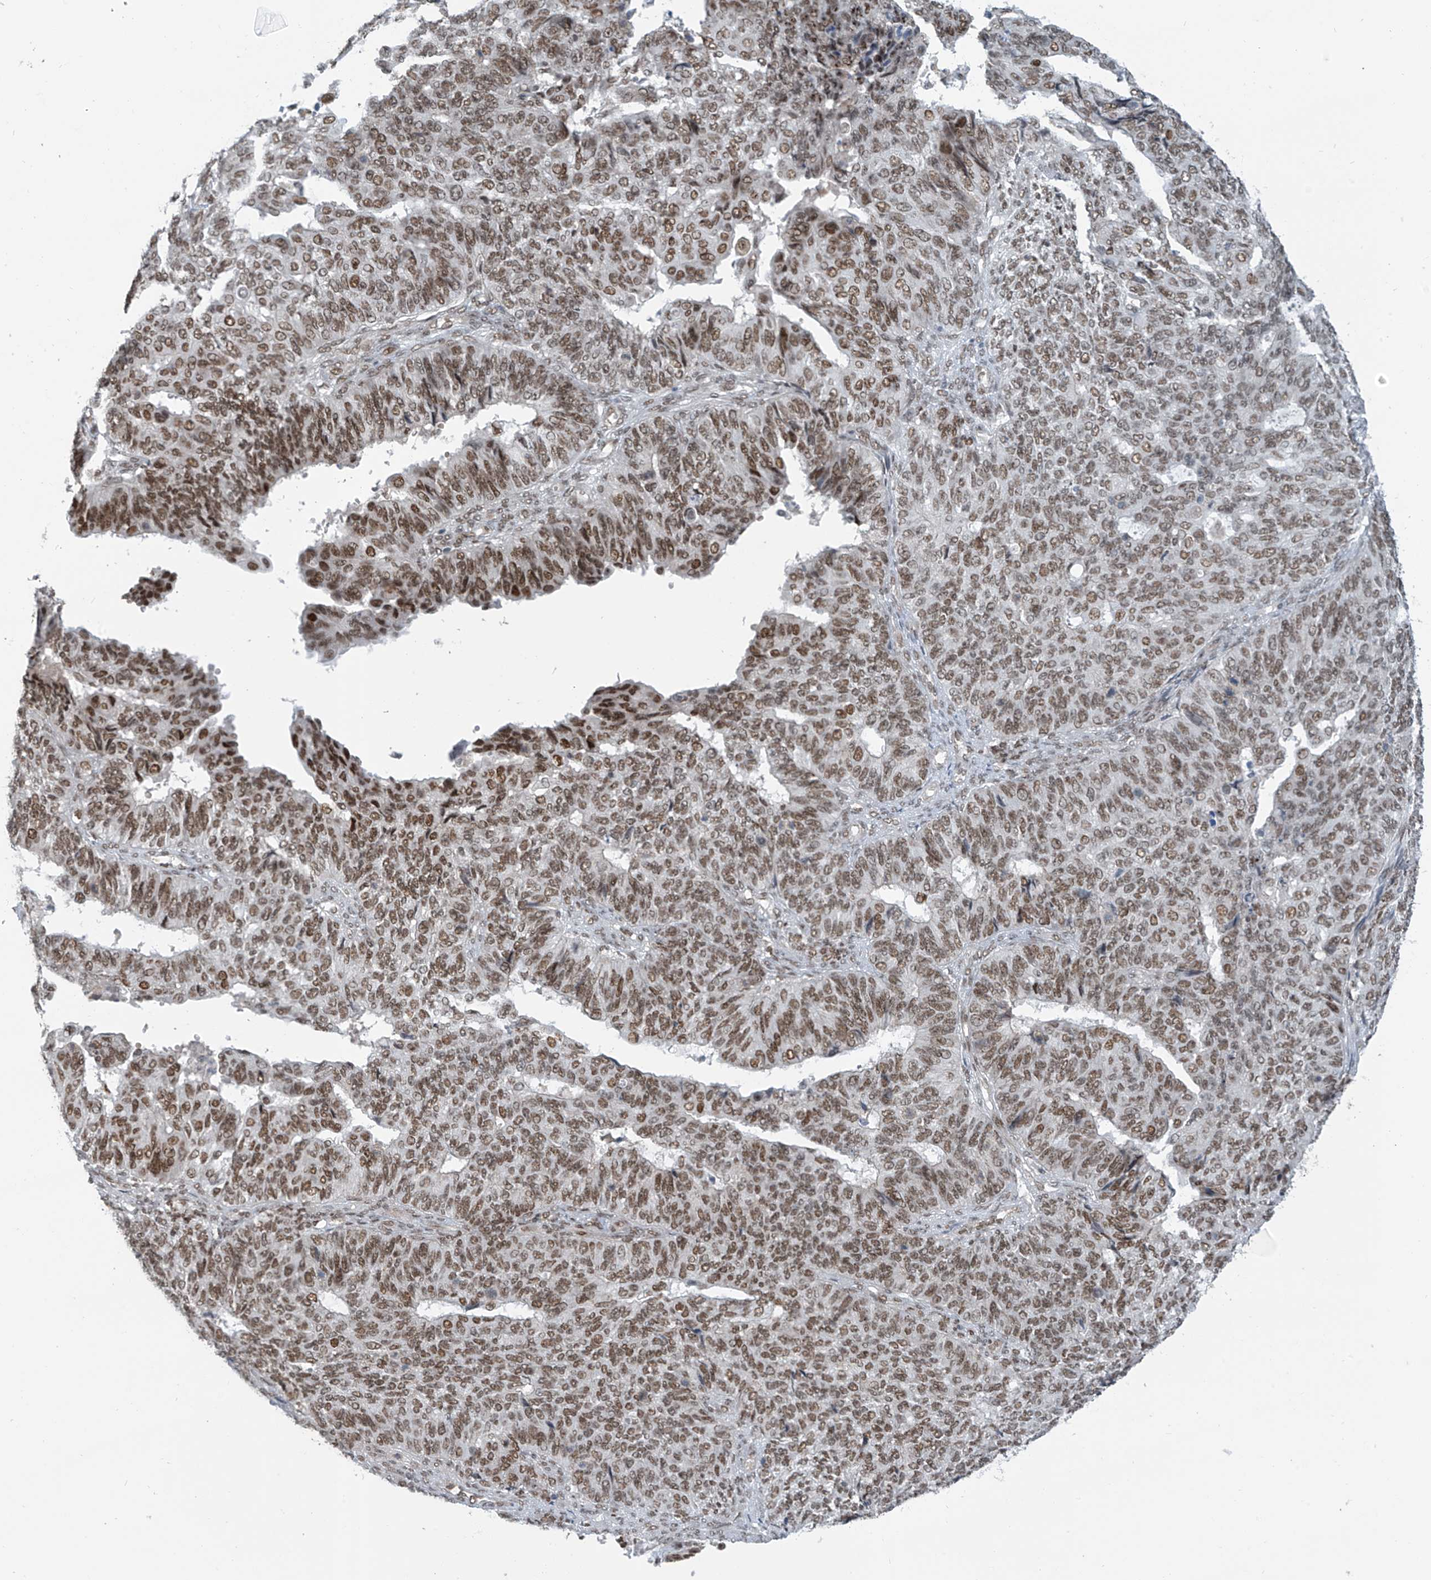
{"staining": {"intensity": "moderate", "quantity": ">75%", "location": "nuclear"}, "tissue": "endometrial cancer", "cell_type": "Tumor cells", "image_type": "cancer", "snomed": [{"axis": "morphology", "description": "Adenocarcinoma, NOS"}, {"axis": "topography", "description": "Endometrium"}], "caption": "A brown stain shows moderate nuclear expression of a protein in adenocarcinoma (endometrial) tumor cells.", "gene": "MCM9", "patient": {"sex": "female", "age": 32}}